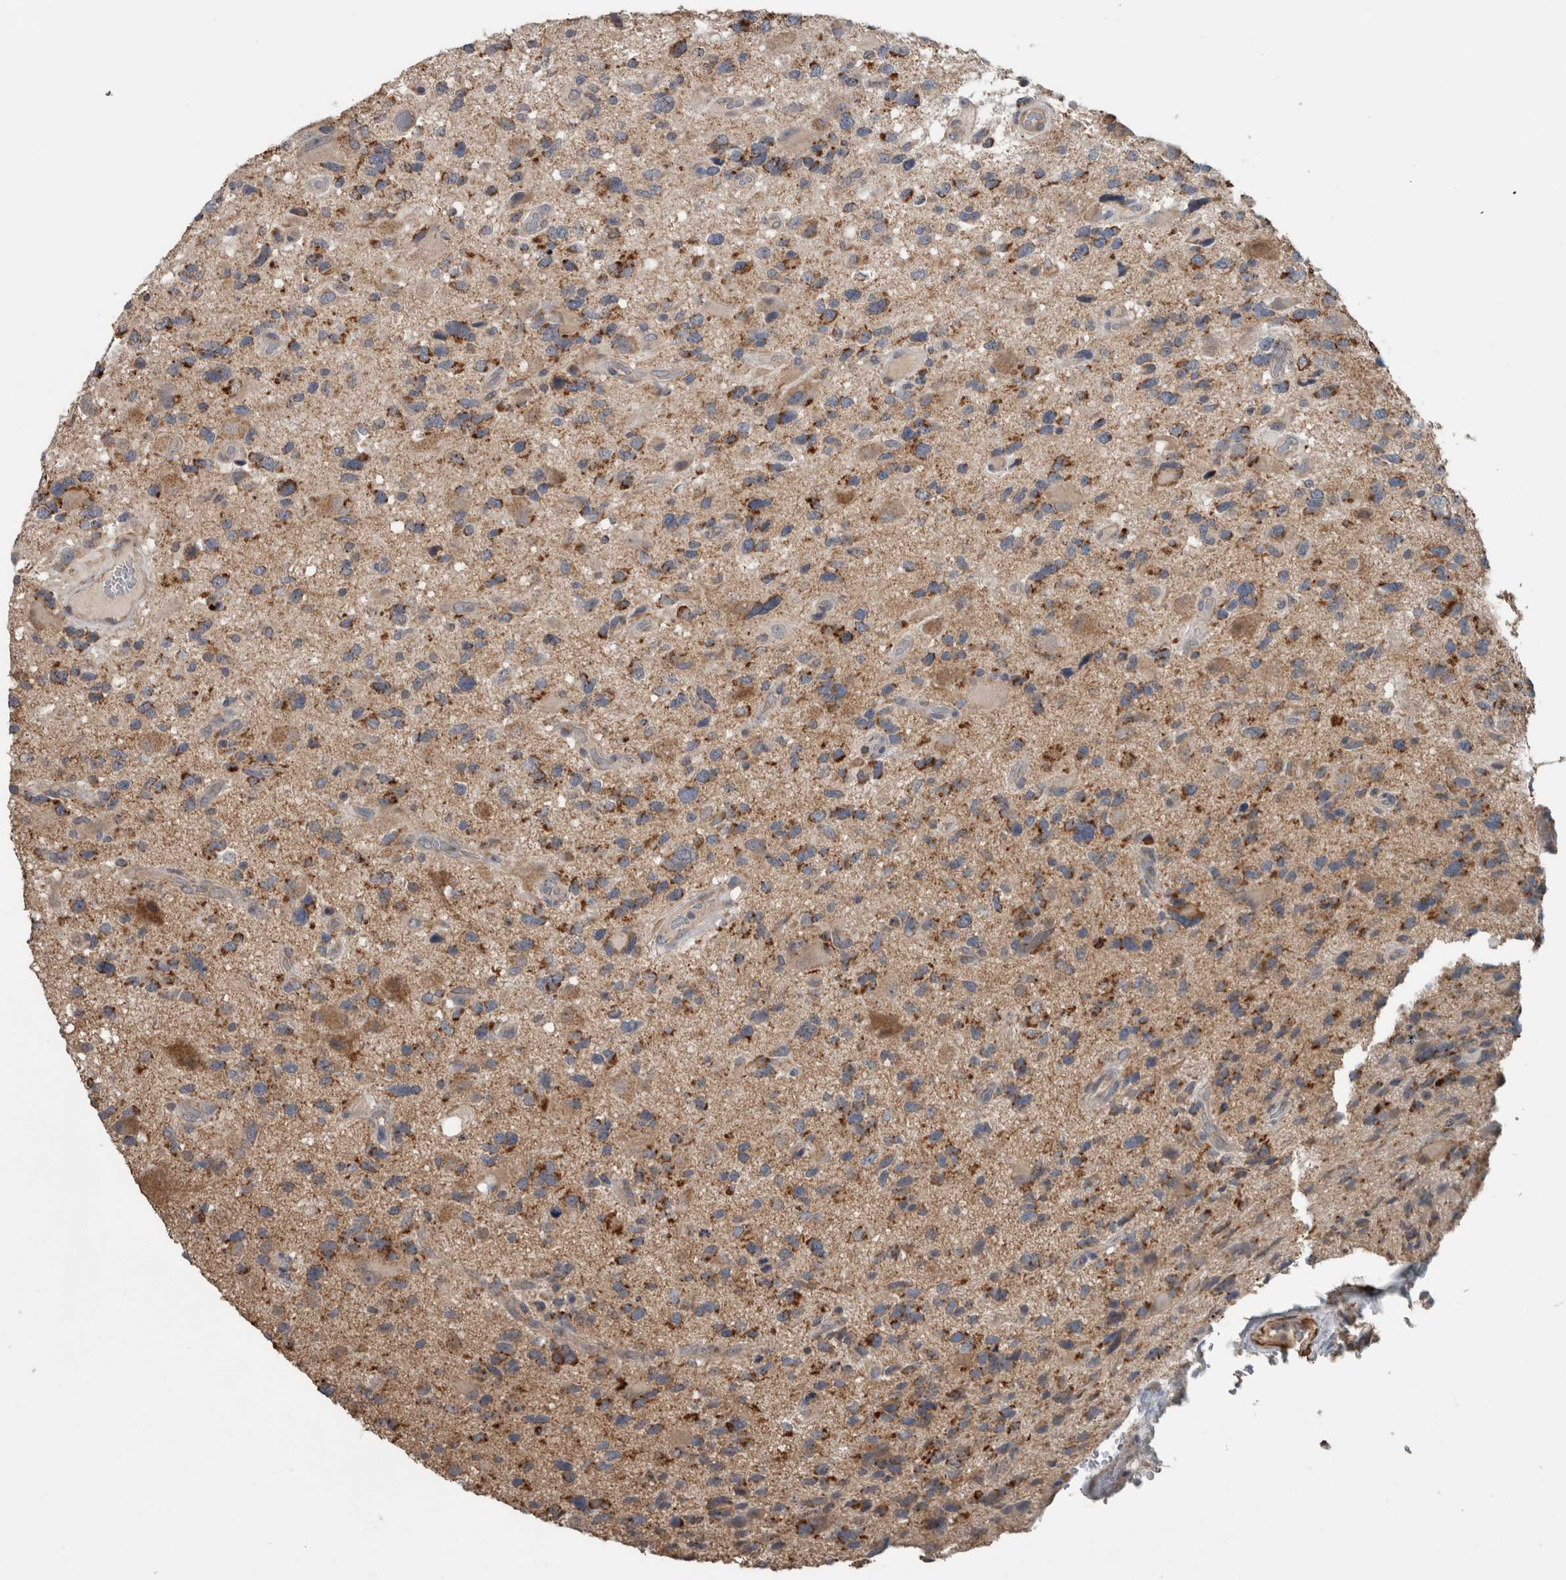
{"staining": {"intensity": "strong", "quantity": "25%-75%", "location": "cytoplasmic/membranous"}, "tissue": "glioma", "cell_type": "Tumor cells", "image_type": "cancer", "snomed": [{"axis": "morphology", "description": "Glioma, malignant, High grade"}, {"axis": "topography", "description": "Brain"}], "caption": "DAB immunohistochemical staining of glioma reveals strong cytoplasmic/membranous protein positivity in about 25%-75% of tumor cells. (brown staining indicates protein expression, while blue staining denotes nuclei).", "gene": "ARMC1", "patient": {"sex": "male", "age": 33}}